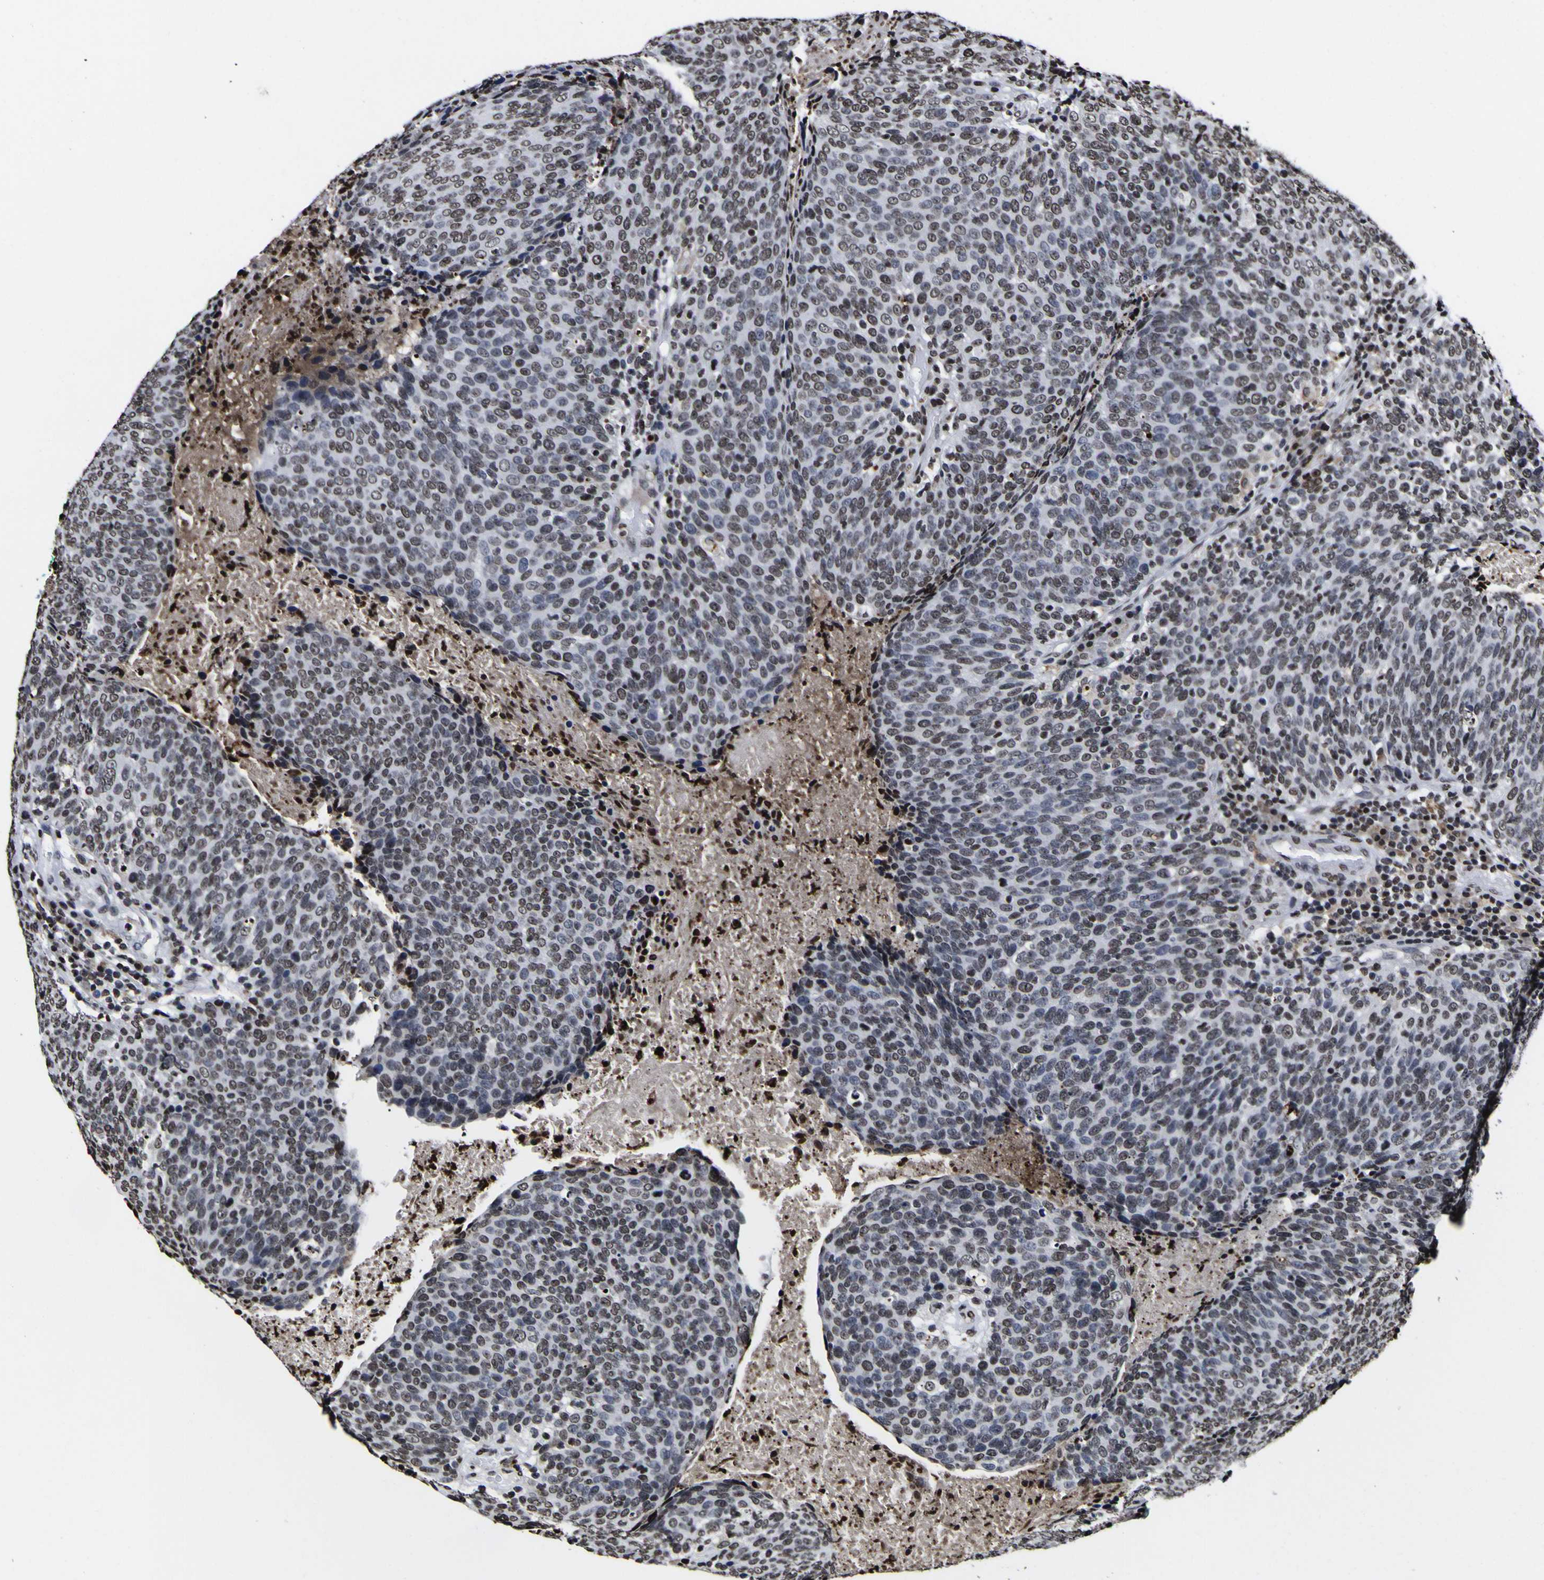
{"staining": {"intensity": "moderate", "quantity": "25%-75%", "location": "nuclear"}, "tissue": "head and neck cancer", "cell_type": "Tumor cells", "image_type": "cancer", "snomed": [{"axis": "morphology", "description": "Squamous cell carcinoma, NOS"}, {"axis": "morphology", "description": "Squamous cell carcinoma, metastatic, NOS"}, {"axis": "topography", "description": "Lymph node"}, {"axis": "topography", "description": "Head-Neck"}], "caption": "Tumor cells reveal moderate nuclear expression in approximately 25%-75% of cells in head and neck squamous cell carcinoma.", "gene": "PIAS1", "patient": {"sex": "male", "age": 62}}